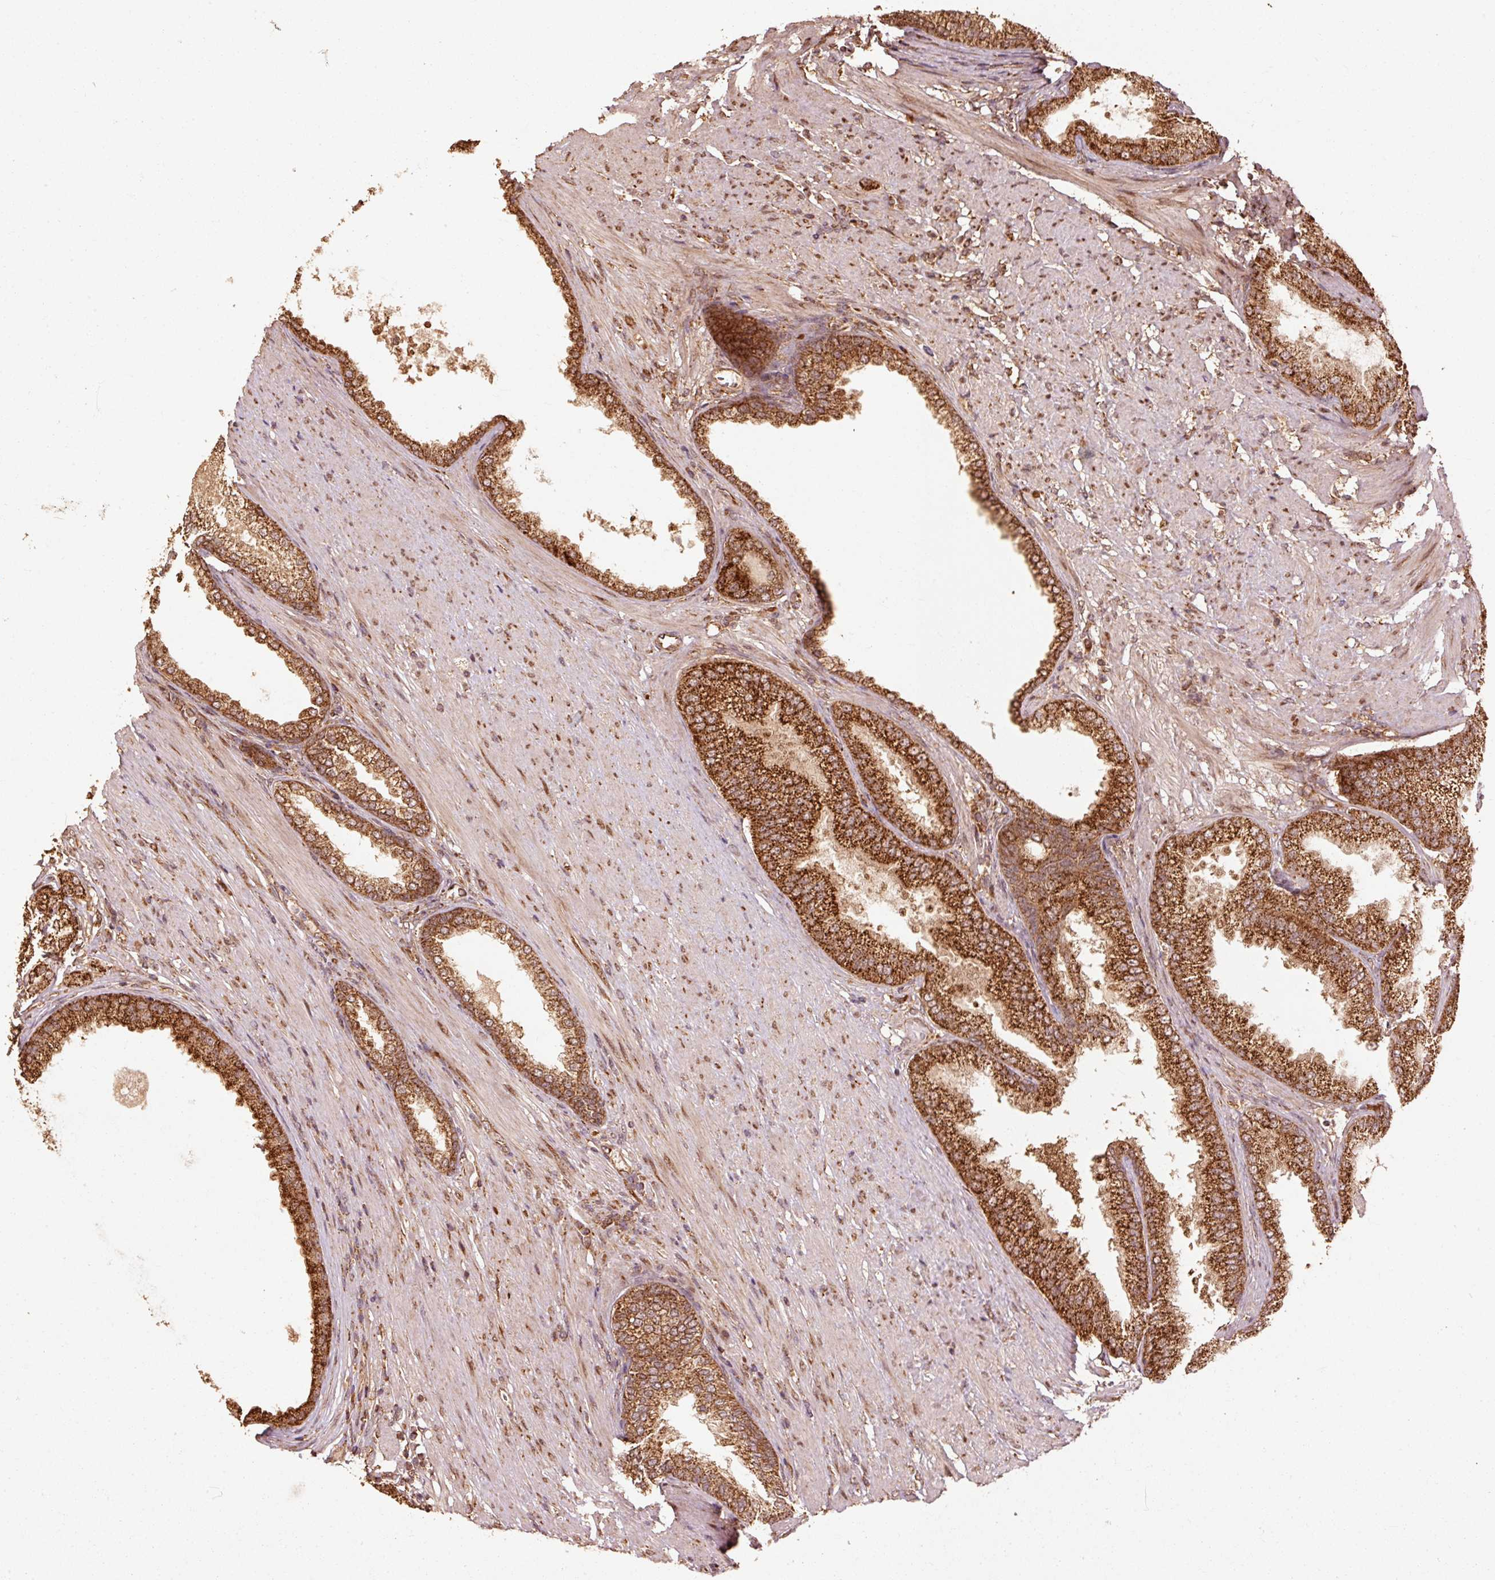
{"staining": {"intensity": "strong", "quantity": ">75%", "location": "cytoplasmic/membranous"}, "tissue": "prostate cancer", "cell_type": "Tumor cells", "image_type": "cancer", "snomed": [{"axis": "morphology", "description": "Adenocarcinoma, High grade"}, {"axis": "topography", "description": "Prostate"}], "caption": "IHC histopathology image of prostate adenocarcinoma (high-grade) stained for a protein (brown), which demonstrates high levels of strong cytoplasmic/membranous positivity in about >75% of tumor cells.", "gene": "MRPL16", "patient": {"sex": "male", "age": 71}}